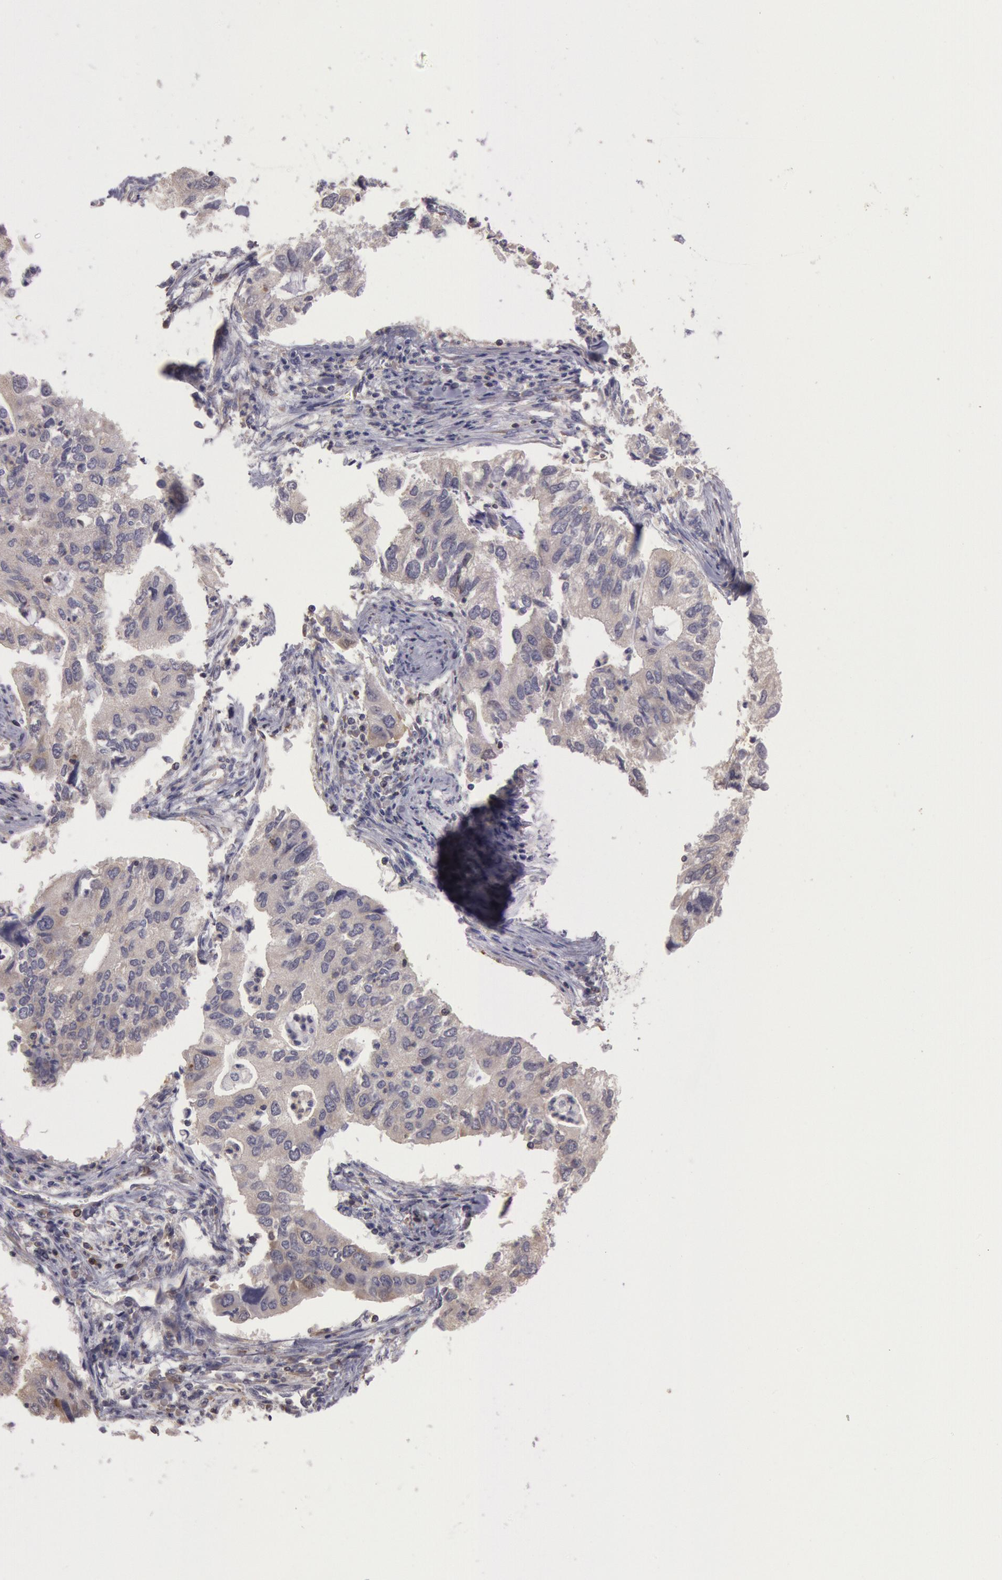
{"staining": {"intensity": "weak", "quantity": ">75%", "location": "cytoplasmic/membranous"}, "tissue": "lung cancer", "cell_type": "Tumor cells", "image_type": "cancer", "snomed": [{"axis": "morphology", "description": "Adenocarcinoma, NOS"}, {"axis": "topography", "description": "Lung"}], "caption": "Protein analysis of lung adenocarcinoma tissue demonstrates weak cytoplasmic/membranous staining in approximately >75% of tumor cells.", "gene": "NMT2", "patient": {"sex": "male", "age": 48}}